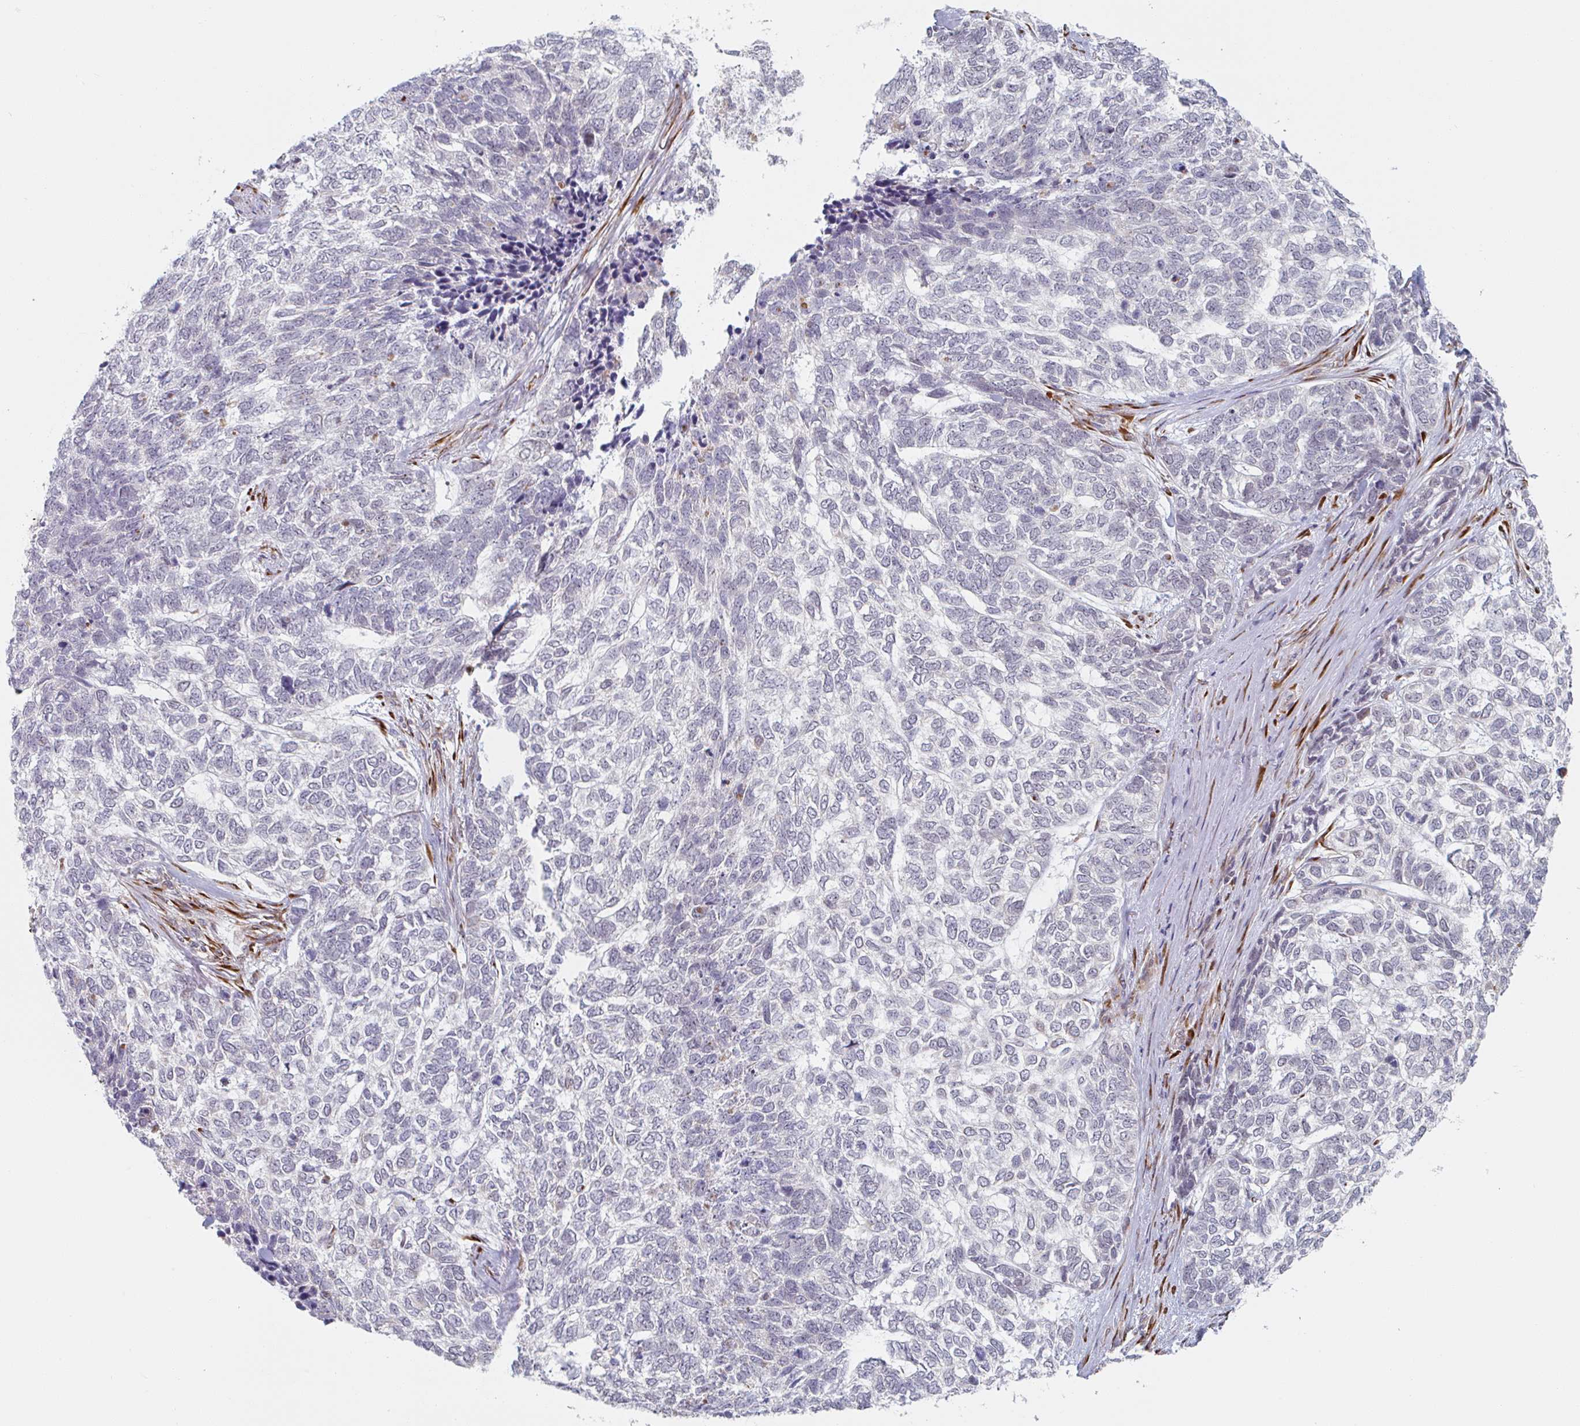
{"staining": {"intensity": "negative", "quantity": "none", "location": "none"}, "tissue": "skin cancer", "cell_type": "Tumor cells", "image_type": "cancer", "snomed": [{"axis": "morphology", "description": "Basal cell carcinoma"}, {"axis": "topography", "description": "Skin"}], "caption": "Protein analysis of basal cell carcinoma (skin) demonstrates no significant expression in tumor cells. The staining is performed using DAB brown chromogen with nuclei counter-stained in using hematoxylin.", "gene": "TRAPPC10", "patient": {"sex": "female", "age": 65}}